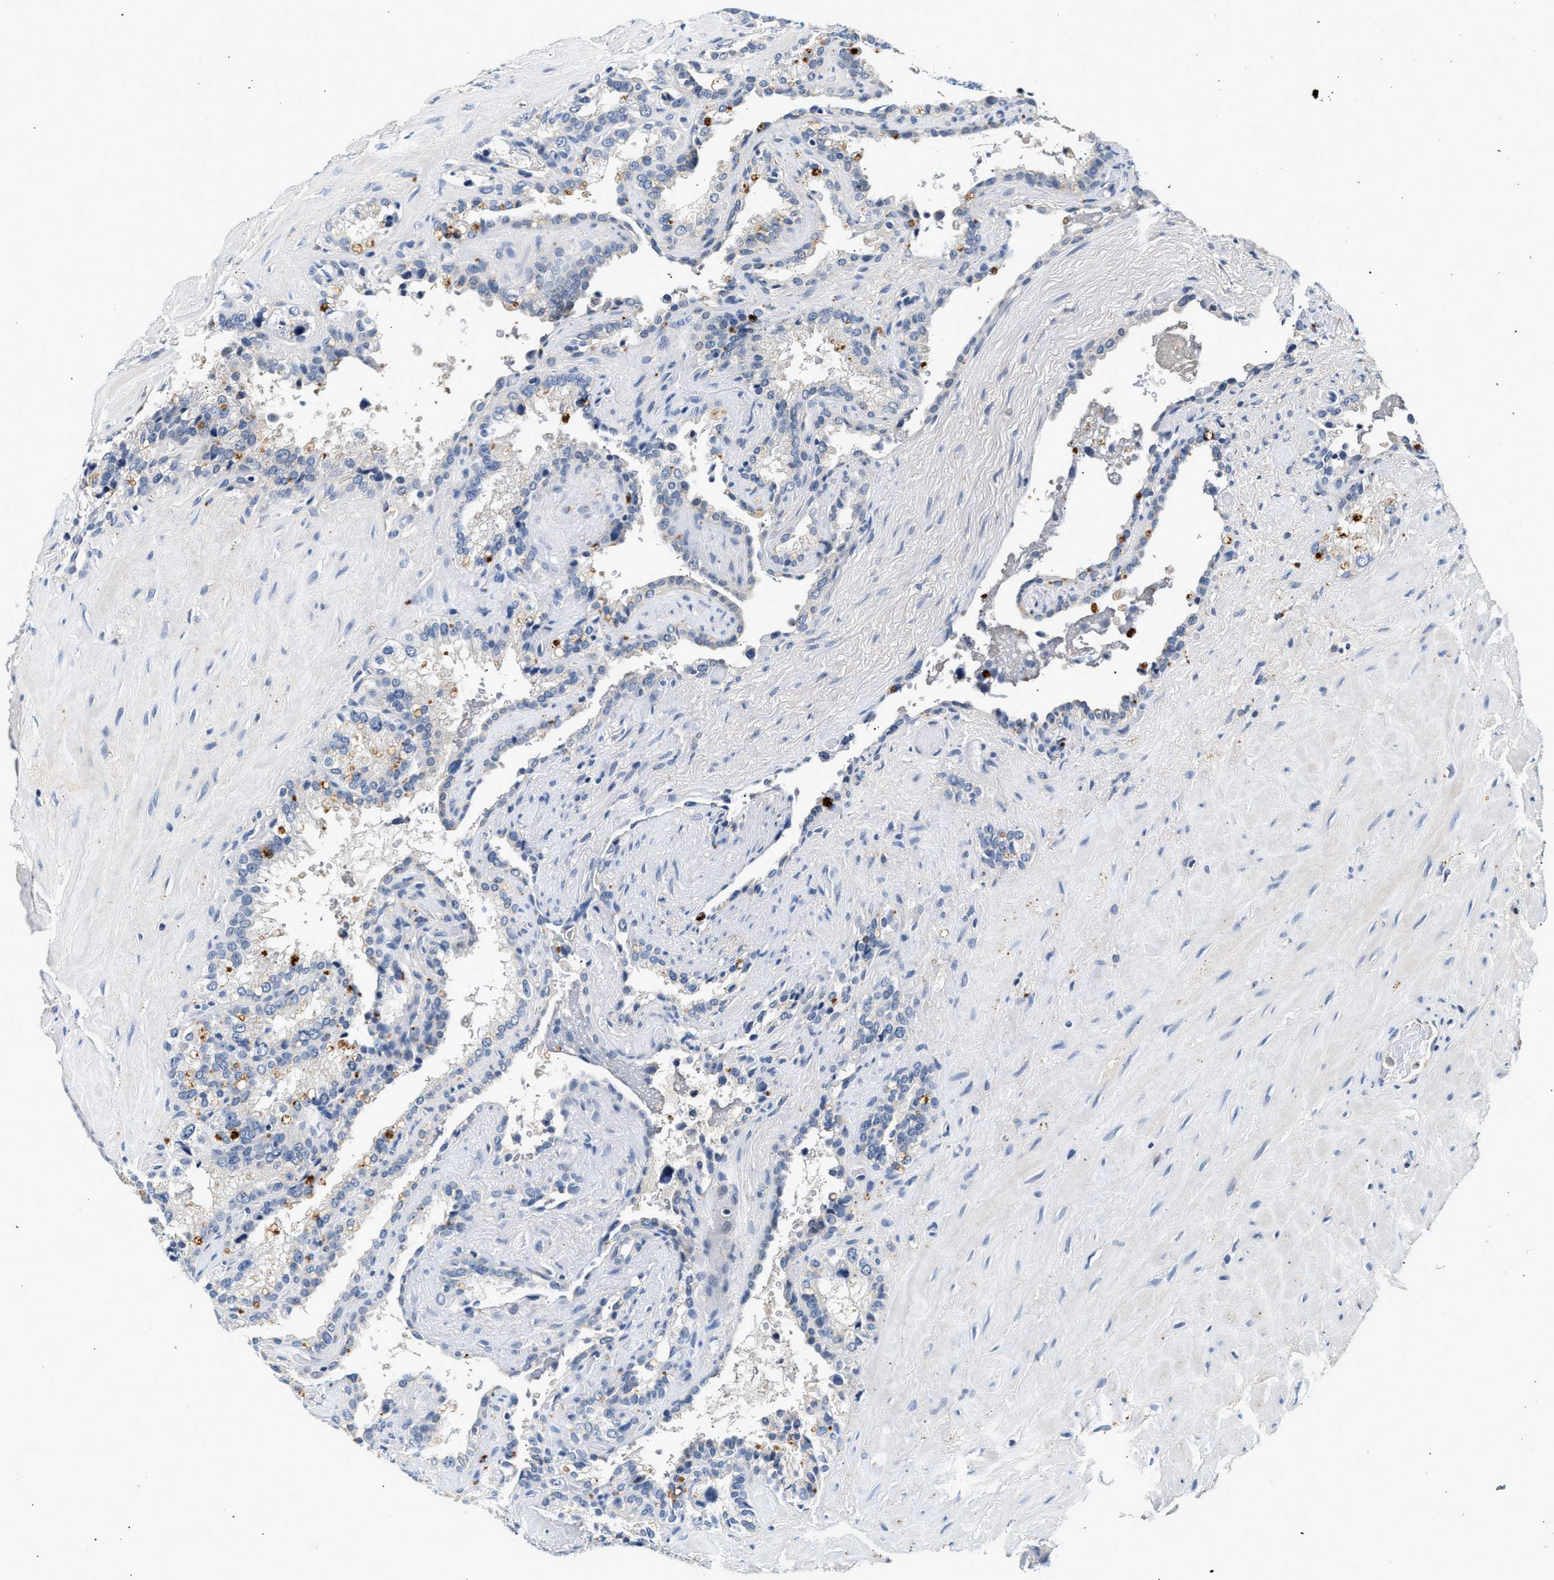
{"staining": {"intensity": "negative", "quantity": "none", "location": "none"}, "tissue": "seminal vesicle", "cell_type": "Glandular cells", "image_type": "normal", "snomed": [{"axis": "morphology", "description": "Normal tissue, NOS"}, {"axis": "topography", "description": "Seminal veicle"}], "caption": "Glandular cells are negative for brown protein staining in benign seminal vesicle. Nuclei are stained in blue.", "gene": "MED22", "patient": {"sex": "male", "age": 68}}